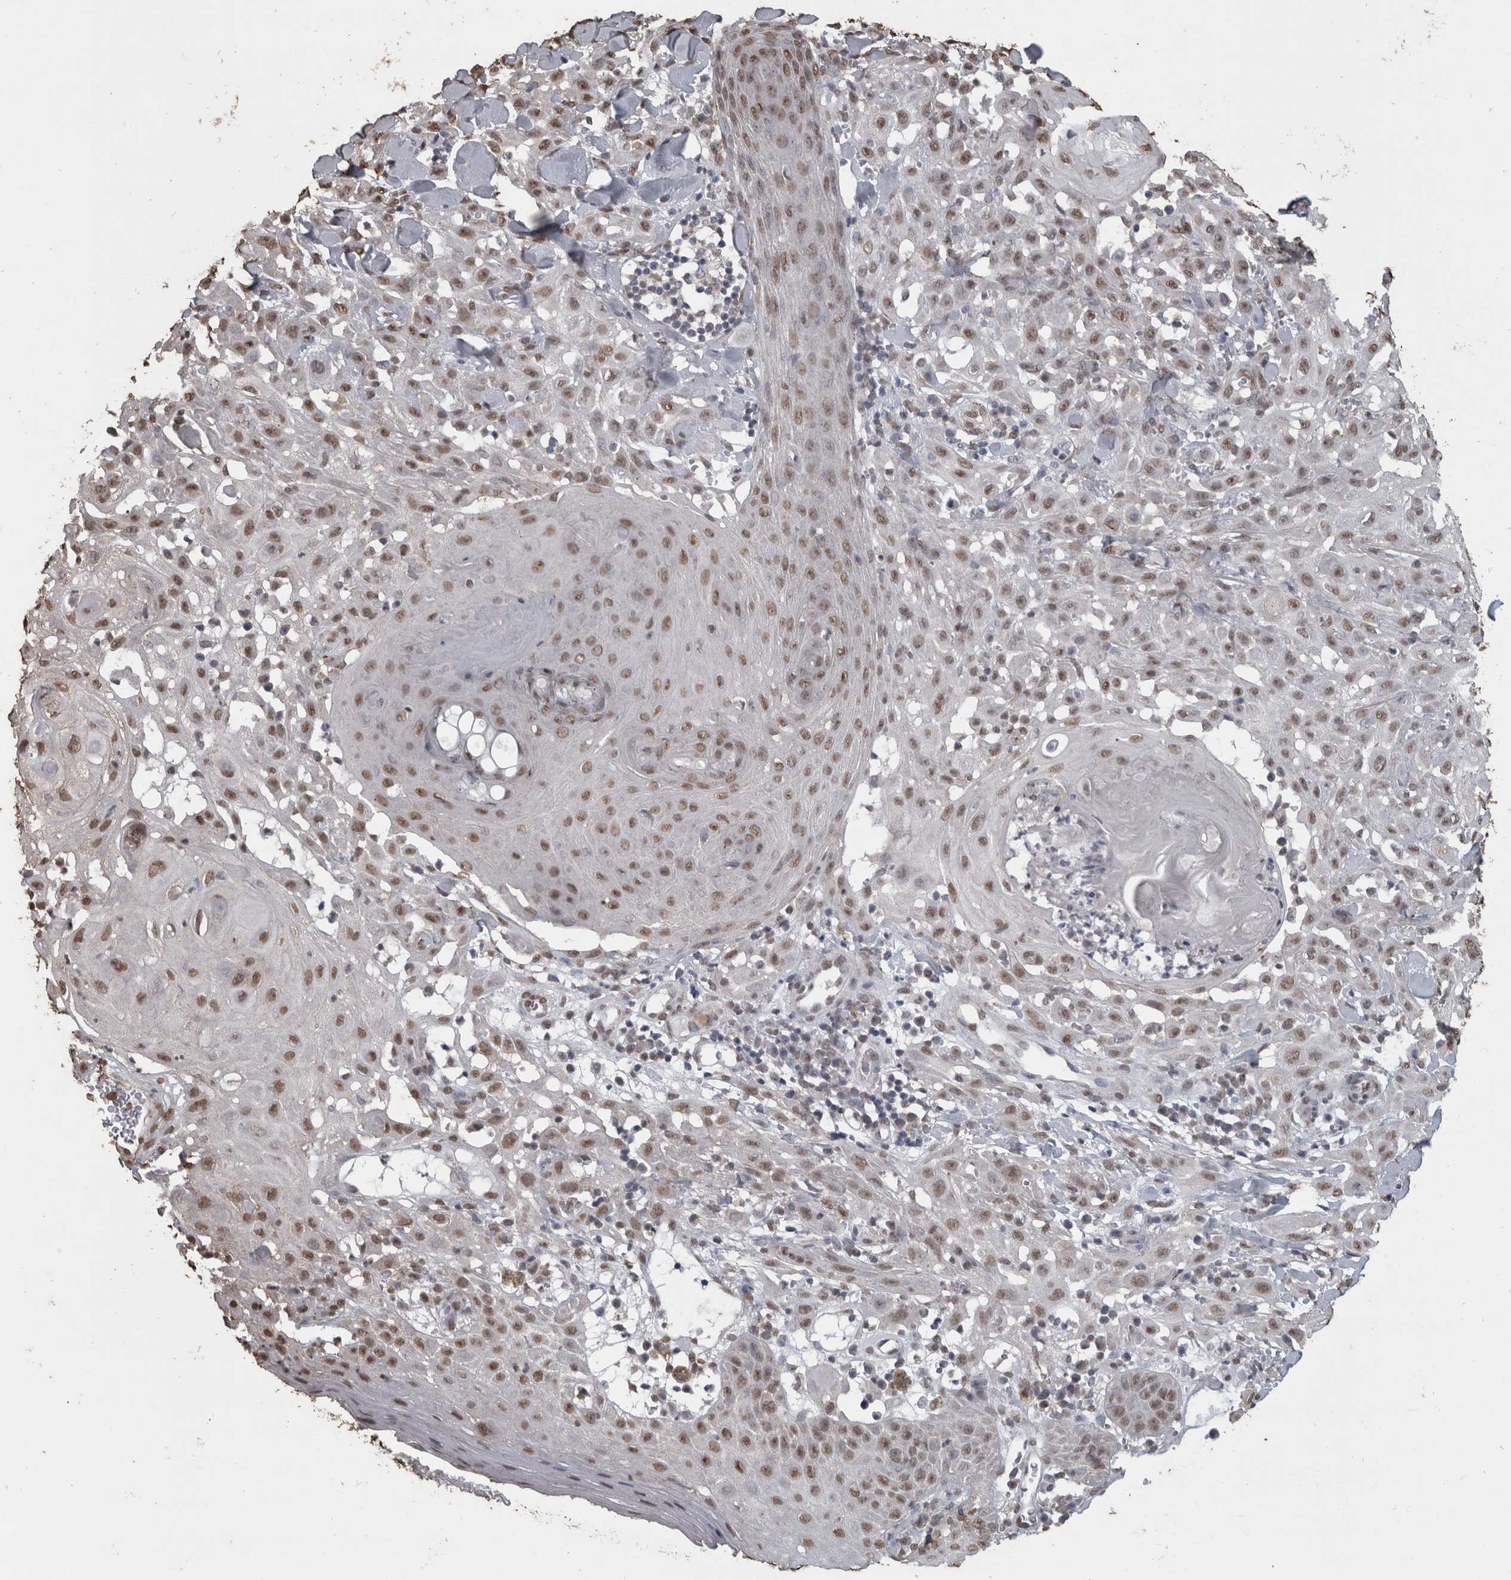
{"staining": {"intensity": "weak", "quantity": ">75%", "location": "nuclear"}, "tissue": "skin cancer", "cell_type": "Tumor cells", "image_type": "cancer", "snomed": [{"axis": "morphology", "description": "Squamous cell carcinoma, NOS"}, {"axis": "topography", "description": "Skin"}], "caption": "Immunohistochemical staining of squamous cell carcinoma (skin) demonstrates low levels of weak nuclear expression in about >75% of tumor cells.", "gene": "SMAD7", "patient": {"sex": "male", "age": 24}}